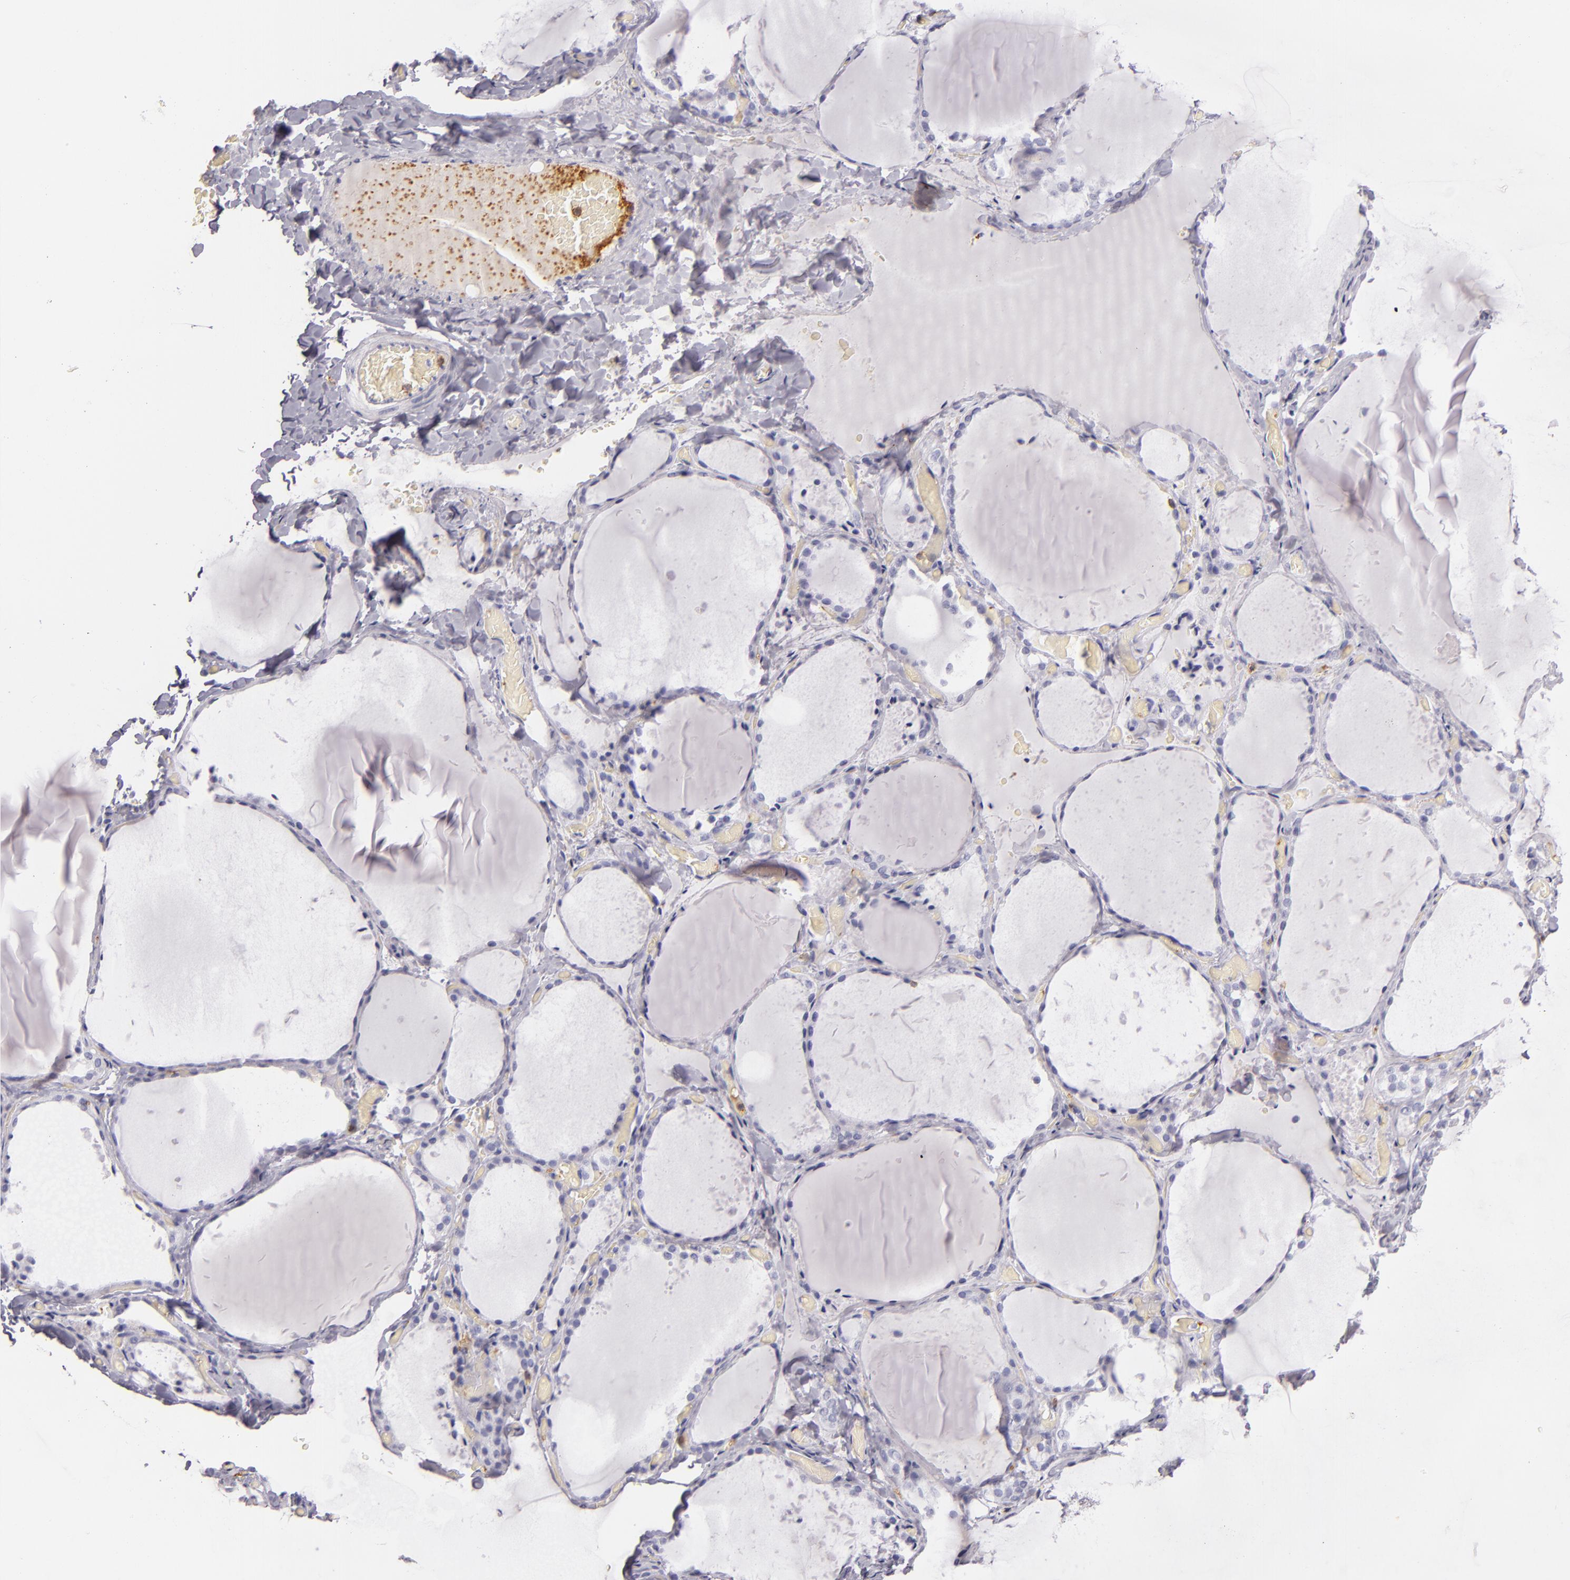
{"staining": {"intensity": "negative", "quantity": "none", "location": "none"}, "tissue": "thyroid gland", "cell_type": "Glandular cells", "image_type": "normal", "snomed": [{"axis": "morphology", "description": "Normal tissue, NOS"}, {"axis": "topography", "description": "Thyroid gland"}], "caption": "Glandular cells are negative for protein expression in benign human thyroid gland. (DAB (3,3'-diaminobenzidine) immunohistochemistry (IHC) visualized using brightfield microscopy, high magnification).", "gene": "LAT", "patient": {"sex": "female", "age": 22}}